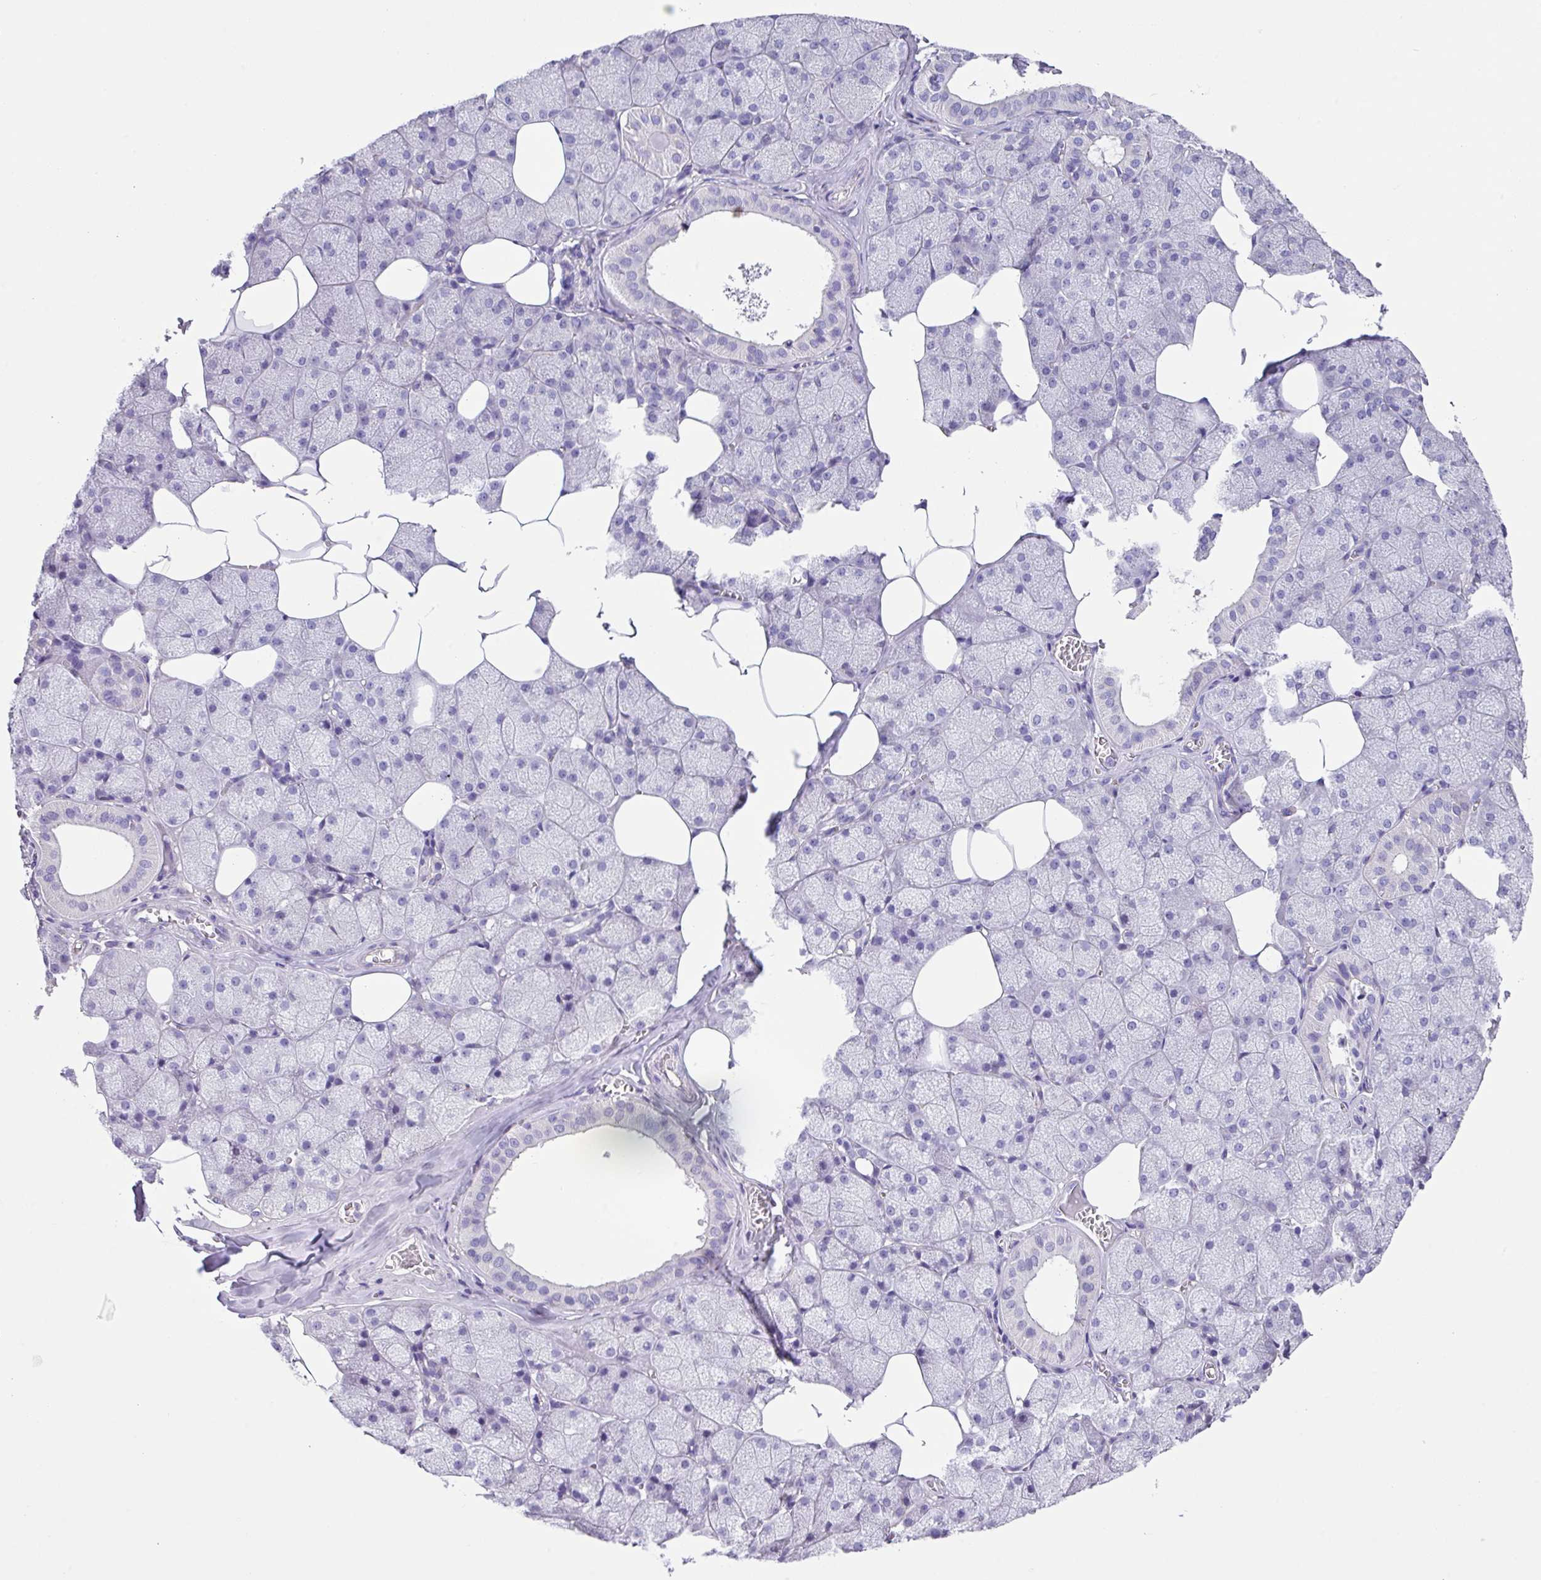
{"staining": {"intensity": "negative", "quantity": "none", "location": "none"}, "tissue": "salivary gland", "cell_type": "Glandular cells", "image_type": "normal", "snomed": [{"axis": "morphology", "description": "Normal tissue, NOS"}, {"axis": "topography", "description": "Salivary gland"}, {"axis": "topography", "description": "Peripheral nerve tissue"}], "caption": "Immunohistochemistry (IHC) histopathology image of normal human salivary gland stained for a protein (brown), which exhibits no staining in glandular cells.", "gene": "ZG16", "patient": {"sex": "male", "age": 38}}